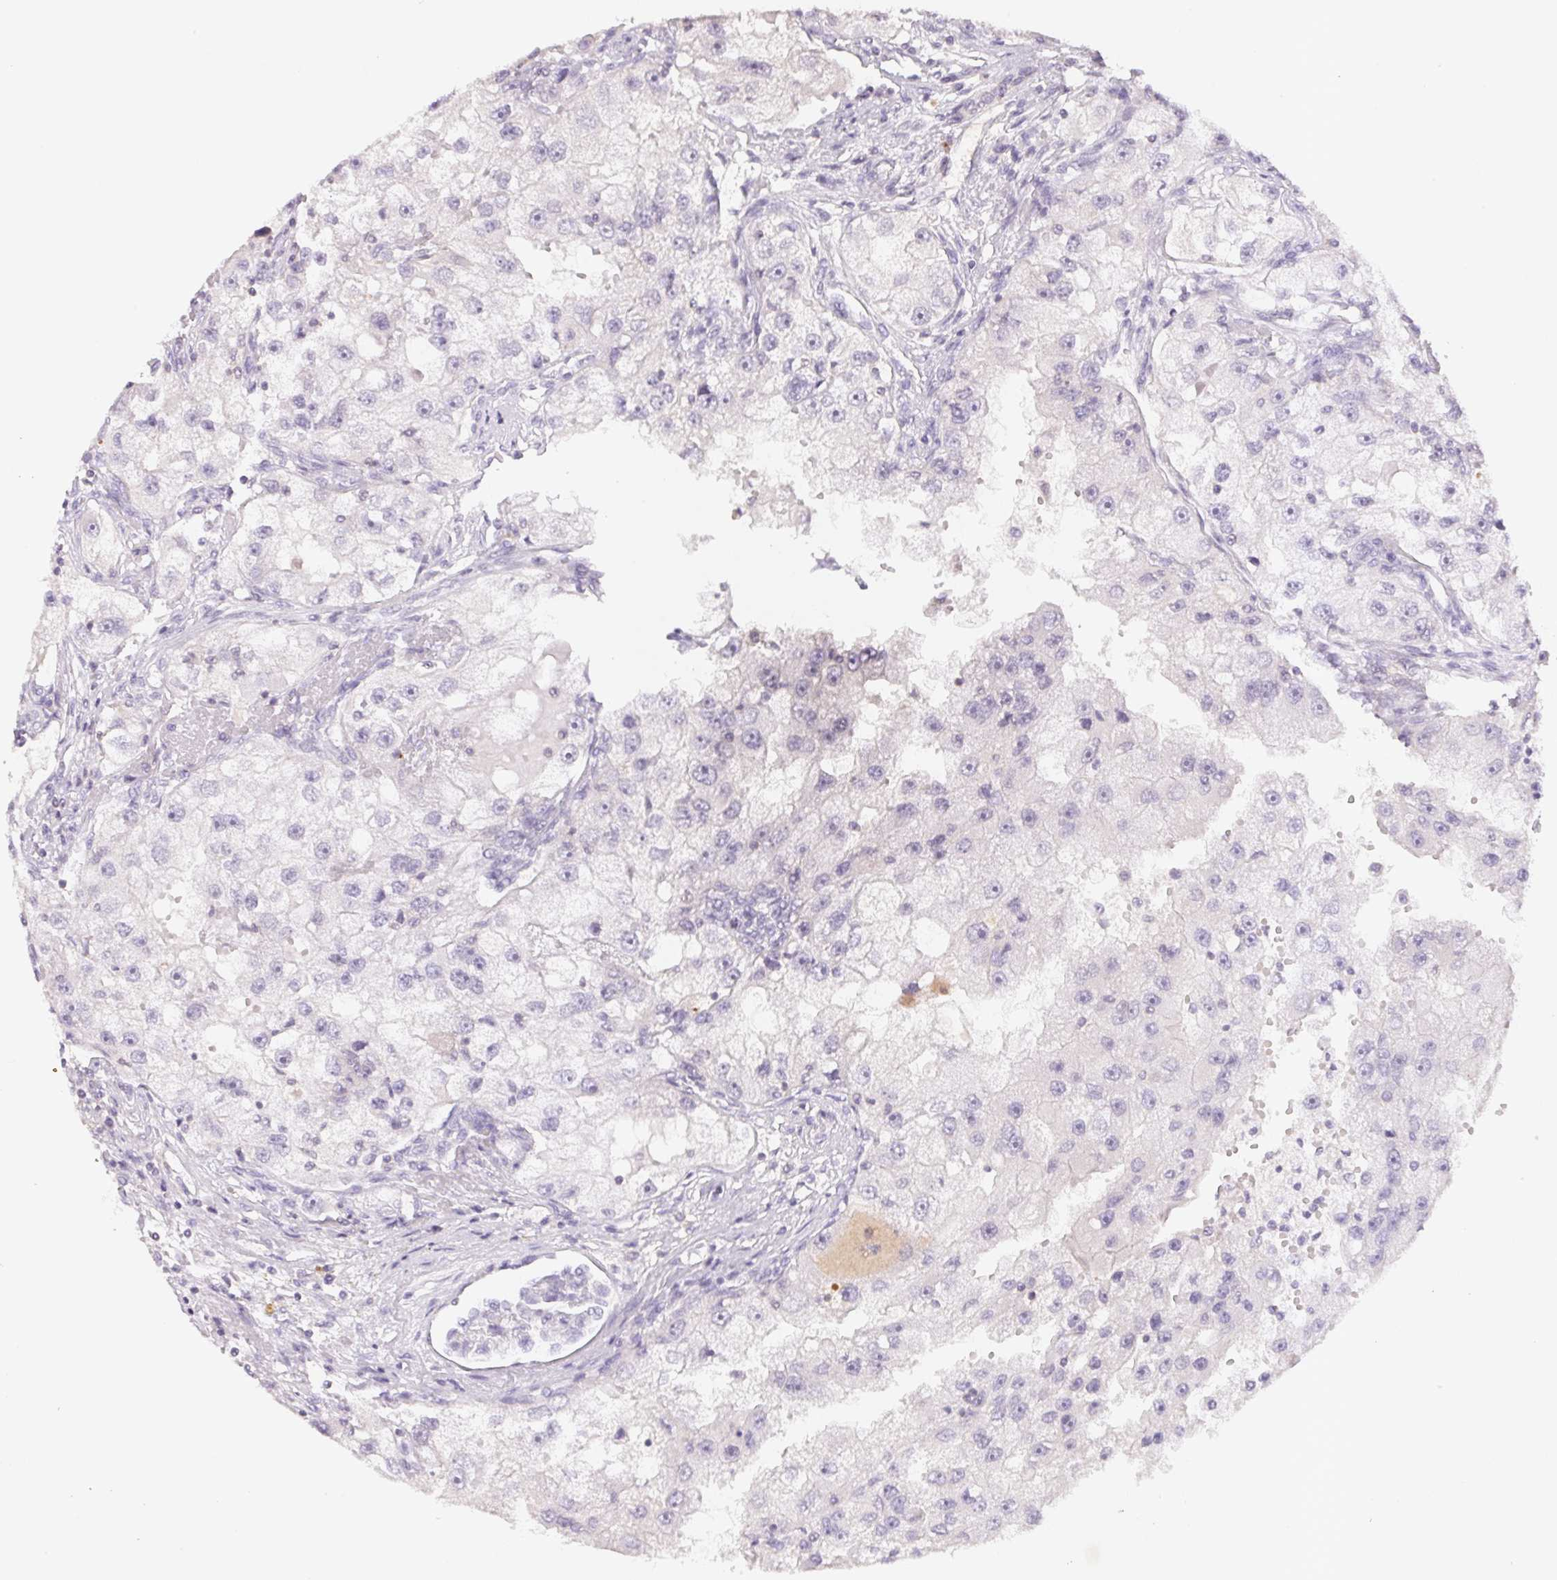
{"staining": {"intensity": "negative", "quantity": "none", "location": "none"}, "tissue": "renal cancer", "cell_type": "Tumor cells", "image_type": "cancer", "snomed": [{"axis": "morphology", "description": "Adenocarcinoma, NOS"}, {"axis": "topography", "description": "Kidney"}], "caption": "Immunohistochemistry (IHC) histopathology image of human renal adenocarcinoma stained for a protein (brown), which exhibits no staining in tumor cells.", "gene": "KIF26A", "patient": {"sex": "male", "age": 63}}